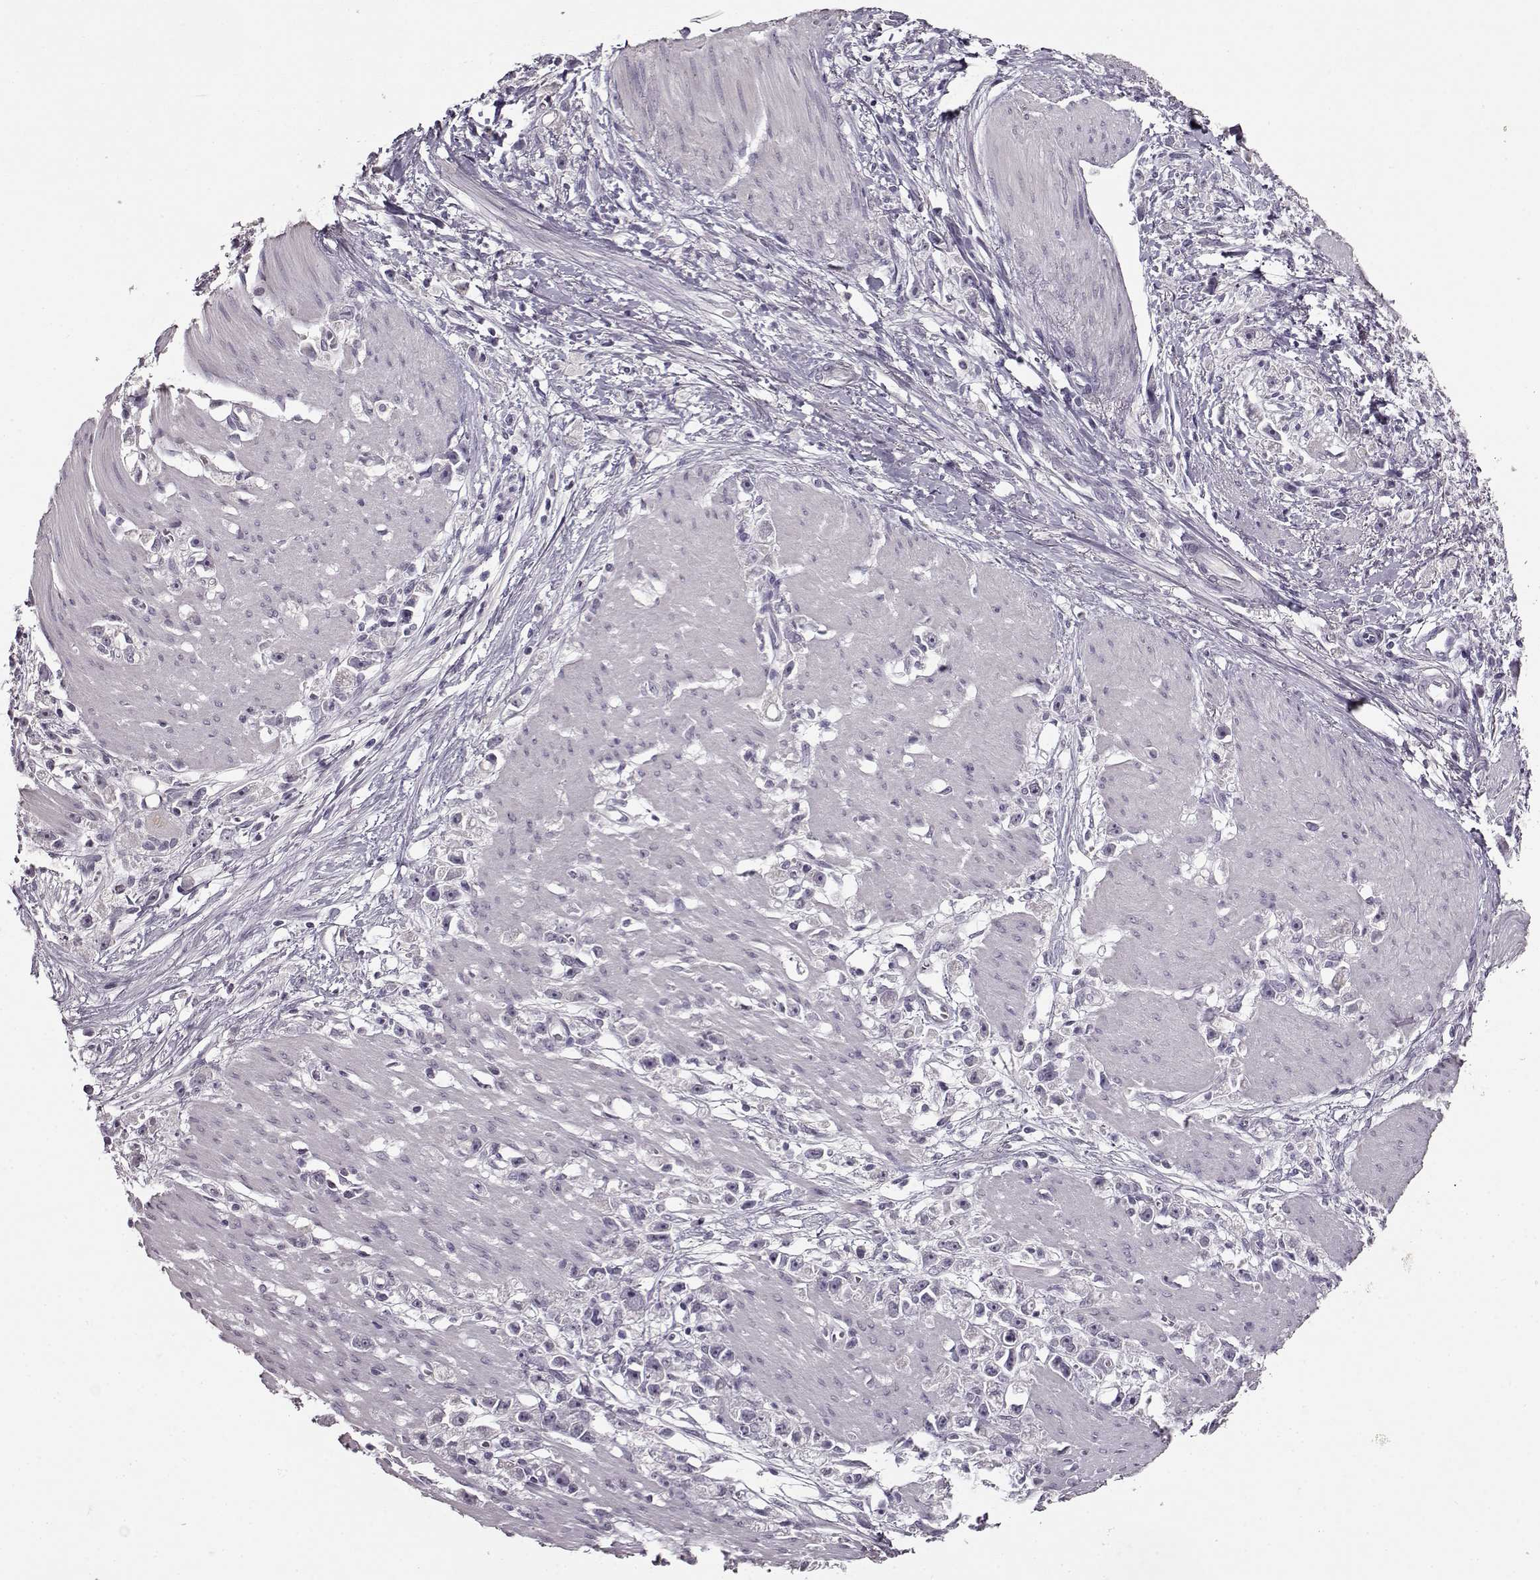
{"staining": {"intensity": "negative", "quantity": "none", "location": "none"}, "tissue": "stomach cancer", "cell_type": "Tumor cells", "image_type": "cancer", "snomed": [{"axis": "morphology", "description": "Adenocarcinoma, NOS"}, {"axis": "topography", "description": "Stomach"}], "caption": "The immunohistochemistry micrograph has no significant positivity in tumor cells of stomach cancer tissue. (Brightfield microscopy of DAB immunohistochemistry (IHC) at high magnification).", "gene": "FSHB", "patient": {"sex": "female", "age": 59}}